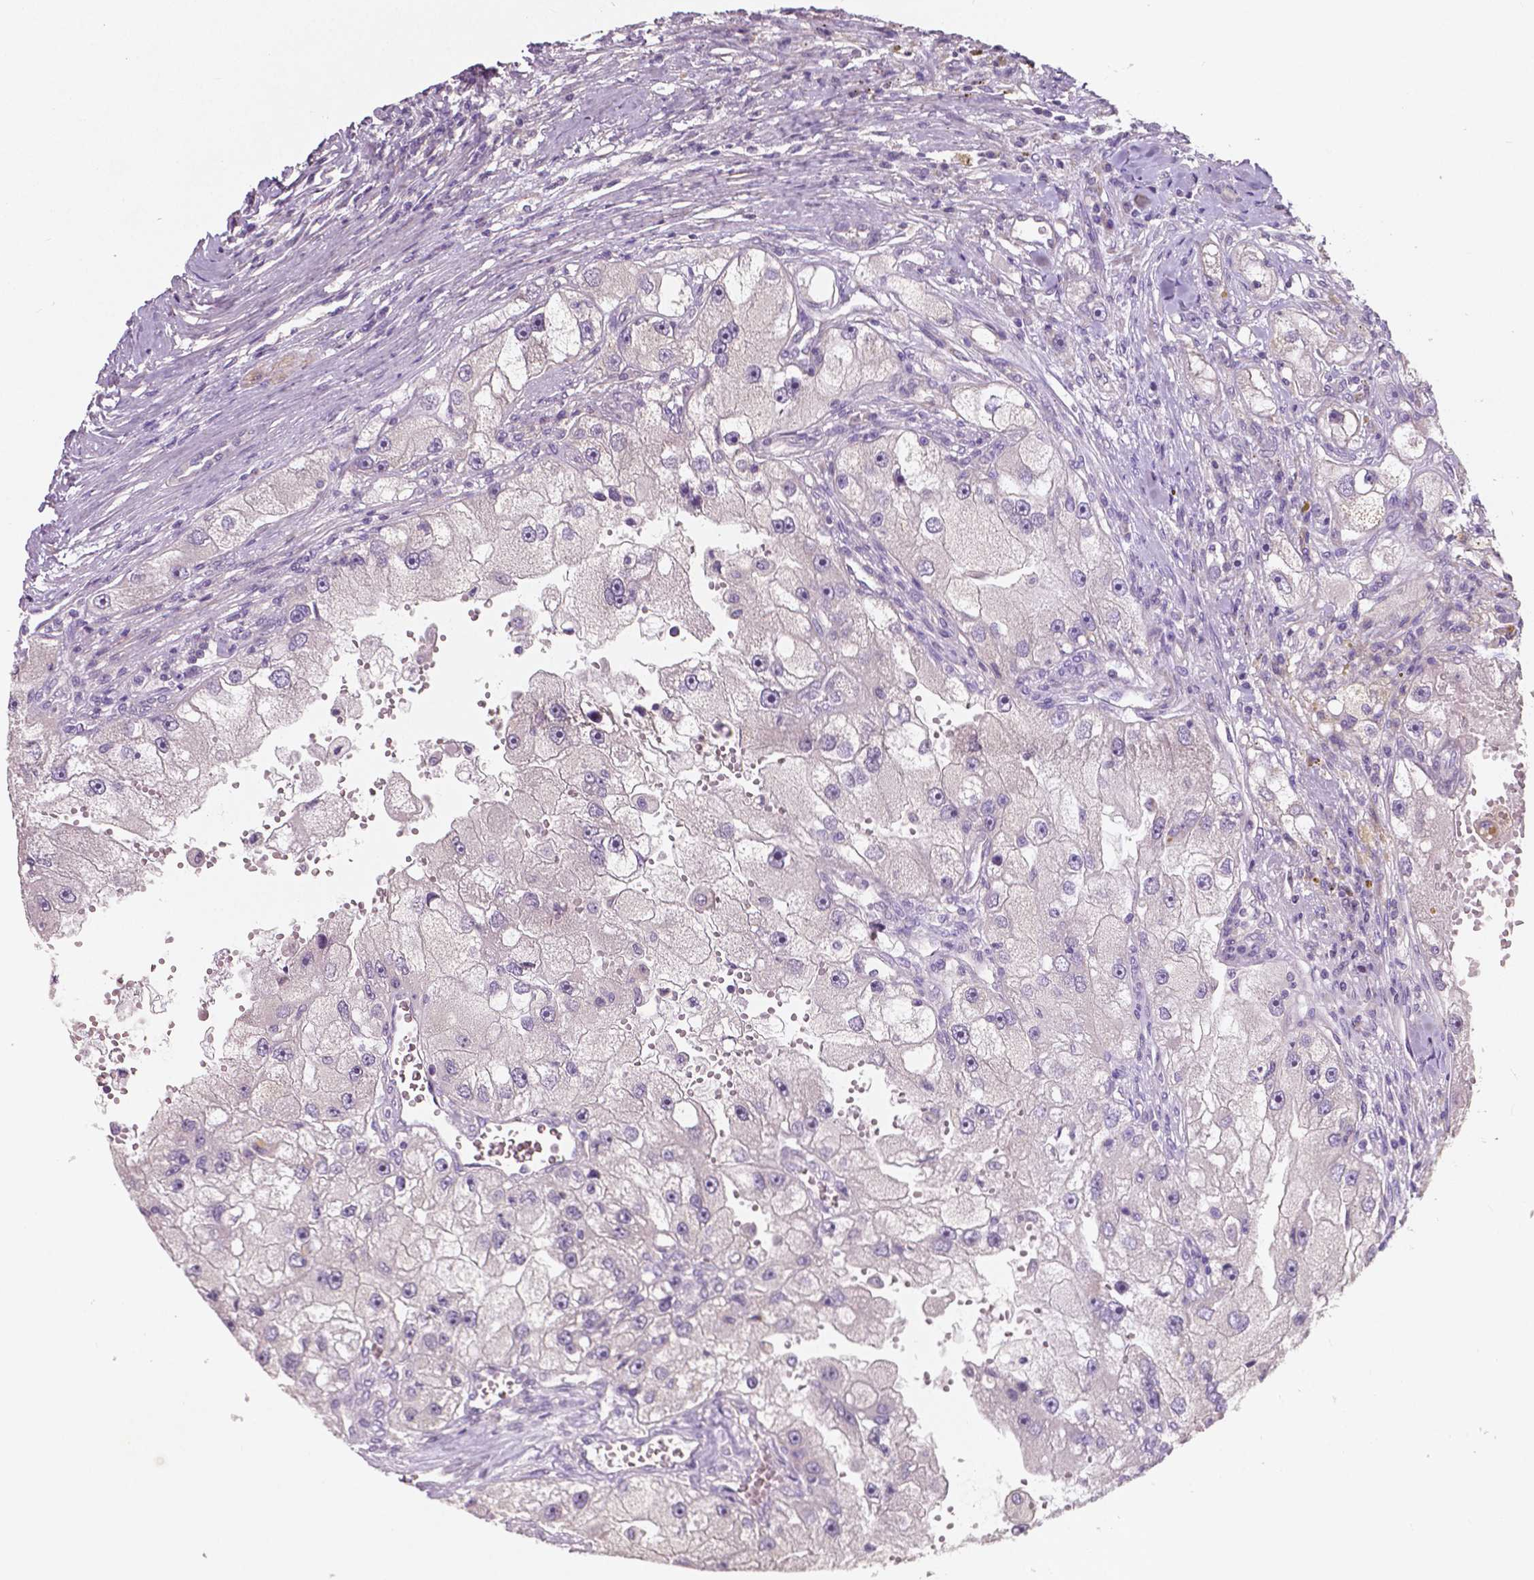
{"staining": {"intensity": "negative", "quantity": "none", "location": "none"}, "tissue": "renal cancer", "cell_type": "Tumor cells", "image_type": "cancer", "snomed": [{"axis": "morphology", "description": "Adenocarcinoma, NOS"}, {"axis": "topography", "description": "Kidney"}], "caption": "The micrograph demonstrates no significant staining in tumor cells of renal cancer (adenocarcinoma). (DAB immunohistochemistry with hematoxylin counter stain).", "gene": "LSM14B", "patient": {"sex": "male", "age": 63}}